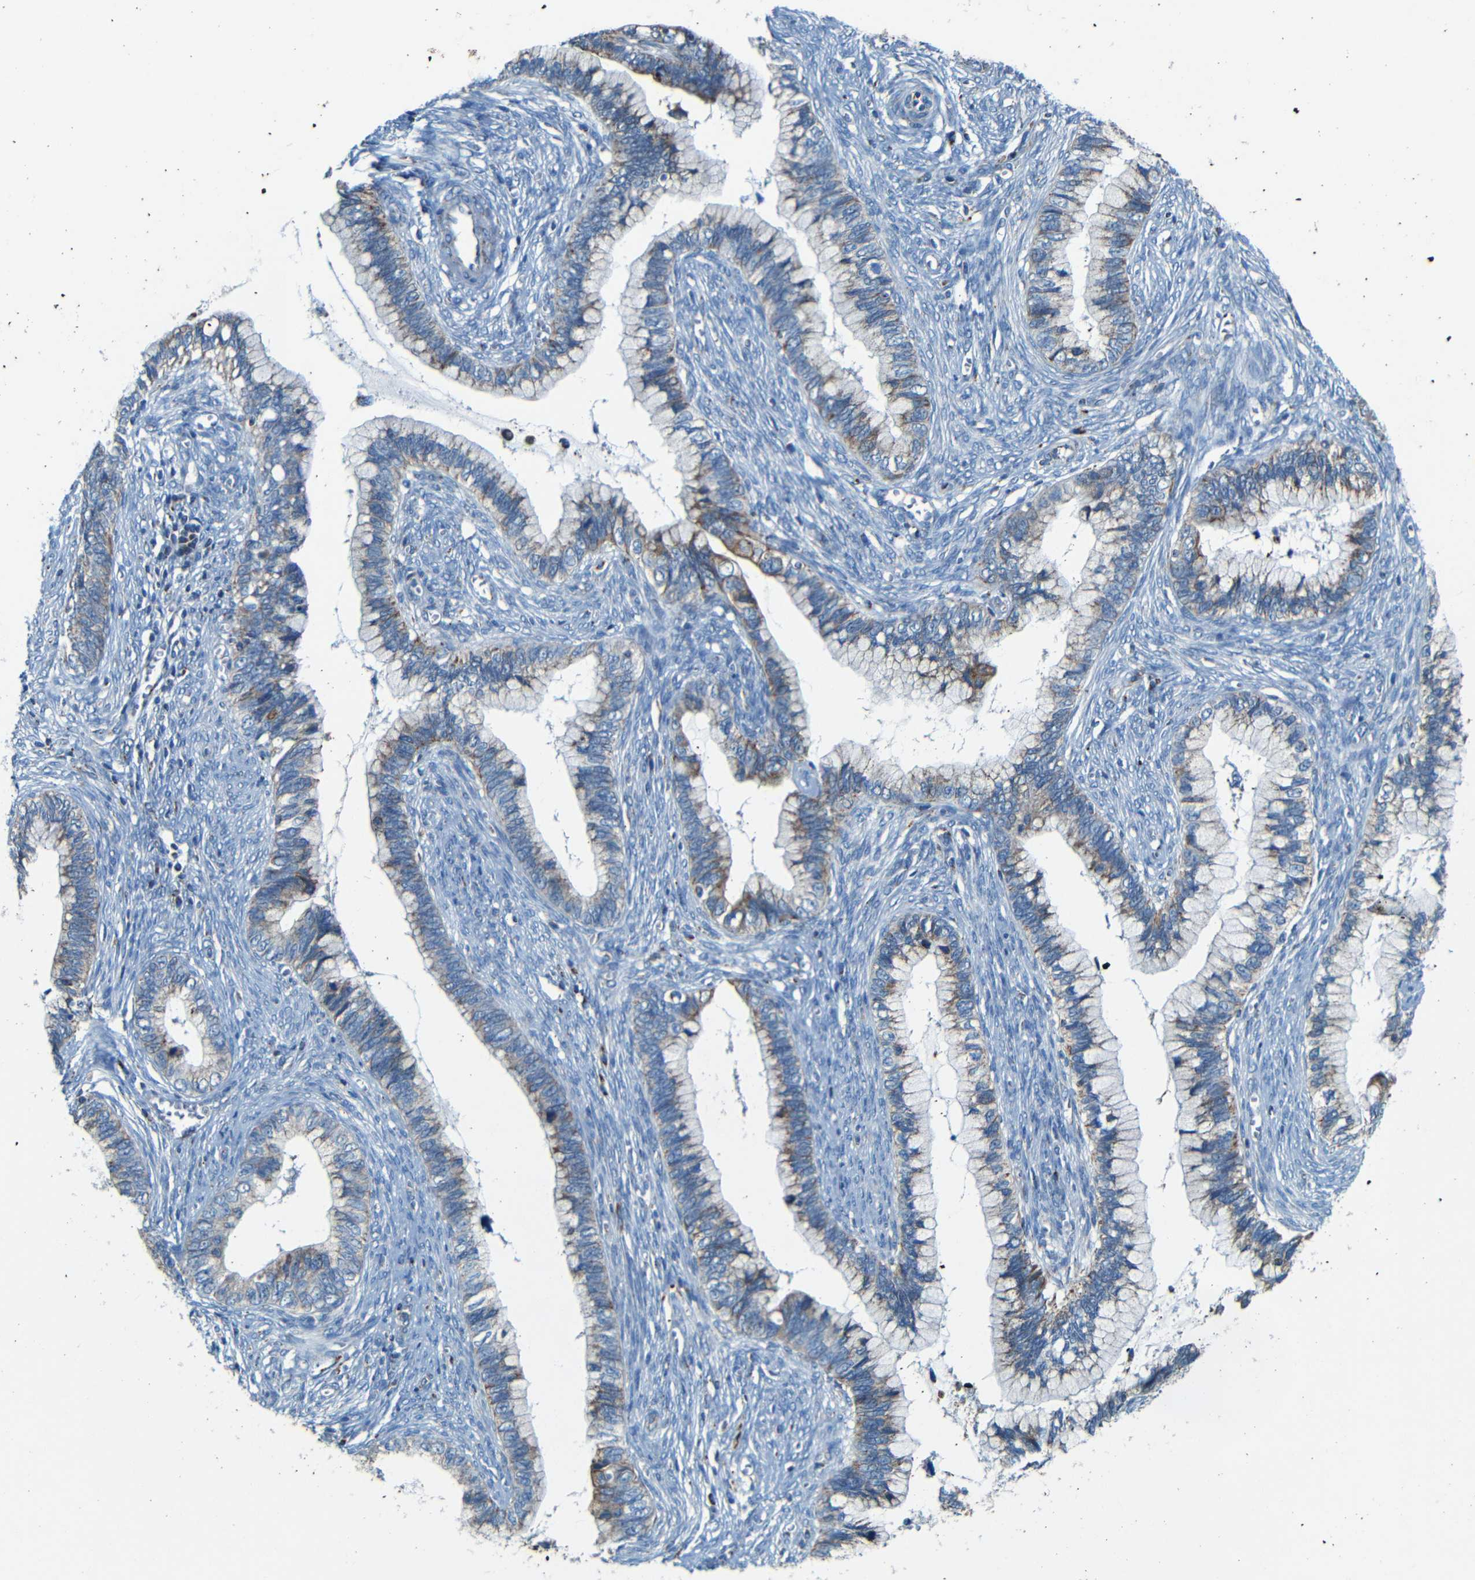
{"staining": {"intensity": "moderate", "quantity": "25%-75%", "location": "cytoplasmic/membranous"}, "tissue": "cervical cancer", "cell_type": "Tumor cells", "image_type": "cancer", "snomed": [{"axis": "morphology", "description": "Adenocarcinoma, NOS"}, {"axis": "topography", "description": "Cervix"}], "caption": "High-magnification brightfield microscopy of cervical cancer stained with DAB (3,3'-diaminobenzidine) (brown) and counterstained with hematoxylin (blue). tumor cells exhibit moderate cytoplasmic/membranous expression is appreciated in about25%-75% of cells. (DAB (3,3'-diaminobenzidine) IHC with brightfield microscopy, high magnification).", "gene": "WSCD2", "patient": {"sex": "female", "age": 44}}